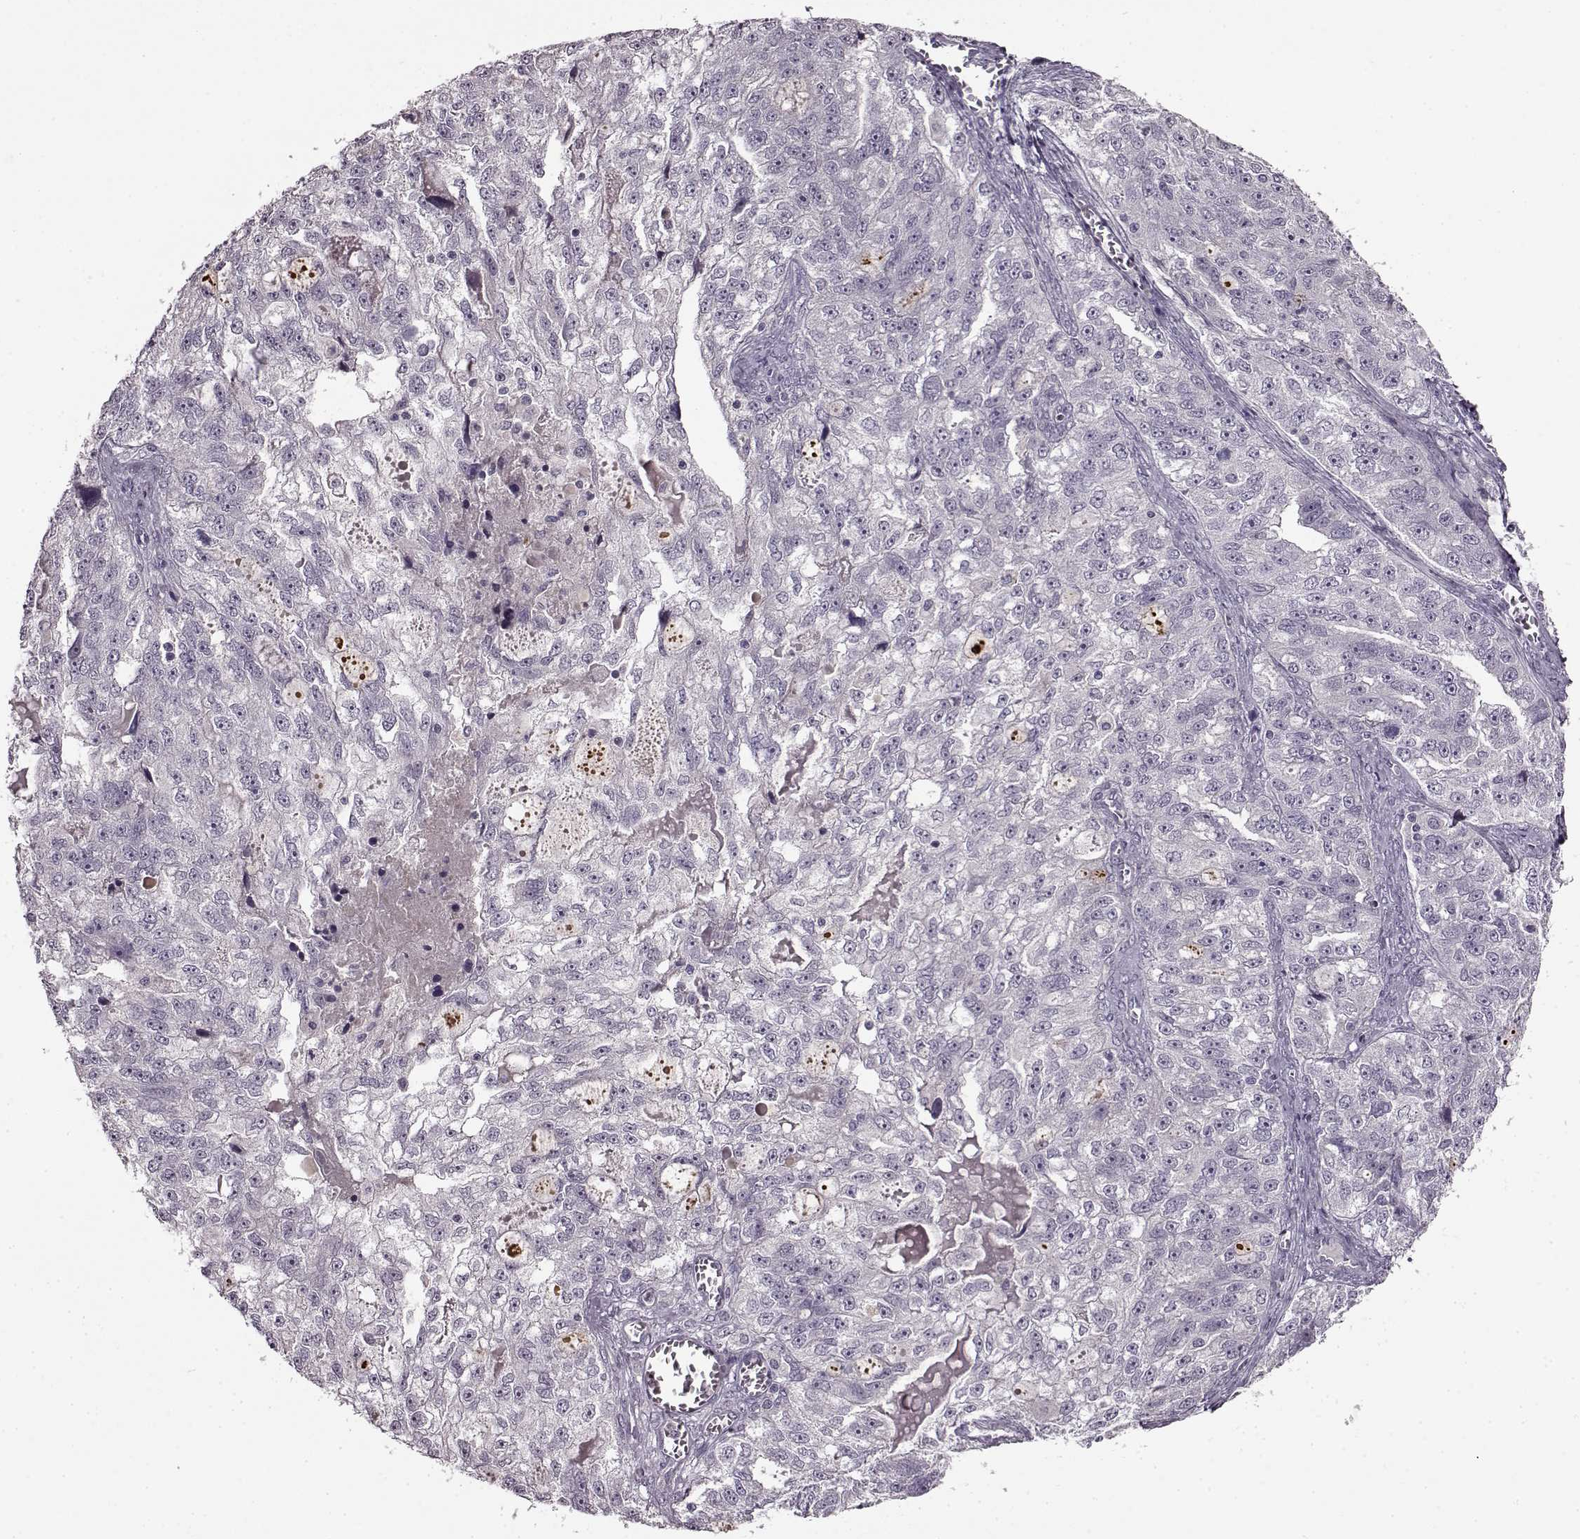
{"staining": {"intensity": "negative", "quantity": "none", "location": "none"}, "tissue": "ovarian cancer", "cell_type": "Tumor cells", "image_type": "cancer", "snomed": [{"axis": "morphology", "description": "Cystadenocarcinoma, serous, NOS"}, {"axis": "topography", "description": "Ovary"}], "caption": "High magnification brightfield microscopy of ovarian cancer stained with DAB (3,3'-diaminobenzidine) (brown) and counterstained with hematoxylin (blue): tumor cells show no significant staining.", "gene": "CNGA3", "patient": {"sex": "female", "age": 51}}